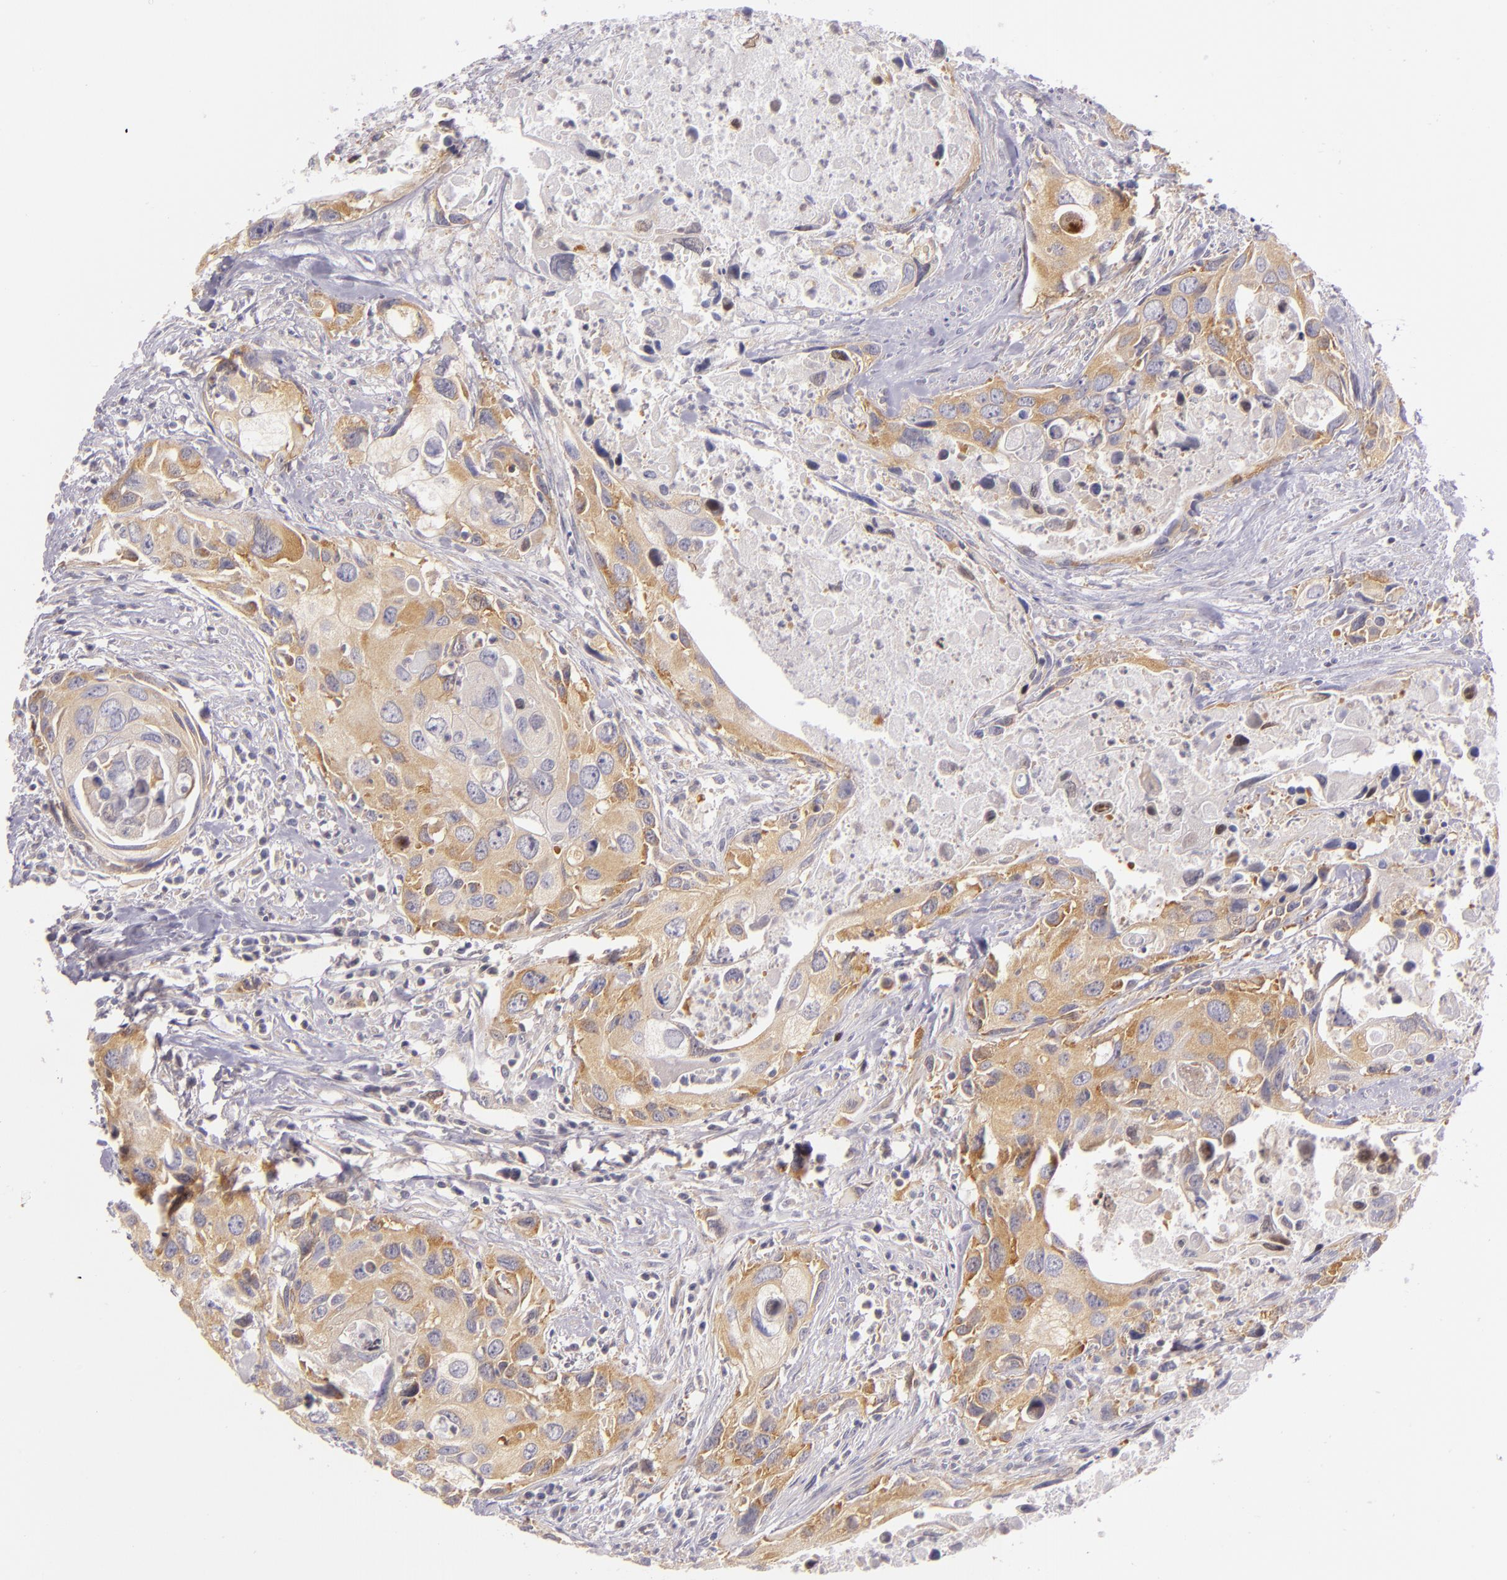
{"staining": {"intensity": "moderate", "quantity": "25%-75%", "location": "cytoplasmic/membranous"}, "tissue": "urothelial cancer", "cell_type": "Tumor cells", "image_type": "cancer", "snomed": [{"axis": "morphology", "description": "Urothelial carcinoma, High grade"}, {"axis": "topography", "description": "Urinary bladder"}], "caption": "Urothelial cancer stained with a brown dye demonstrates moderate cytoplasmic/membranous positive staining in about 25%-75% of tumor cells.", "gene": "UPF3B", "patient": {"sex": "male", "age": 71}}